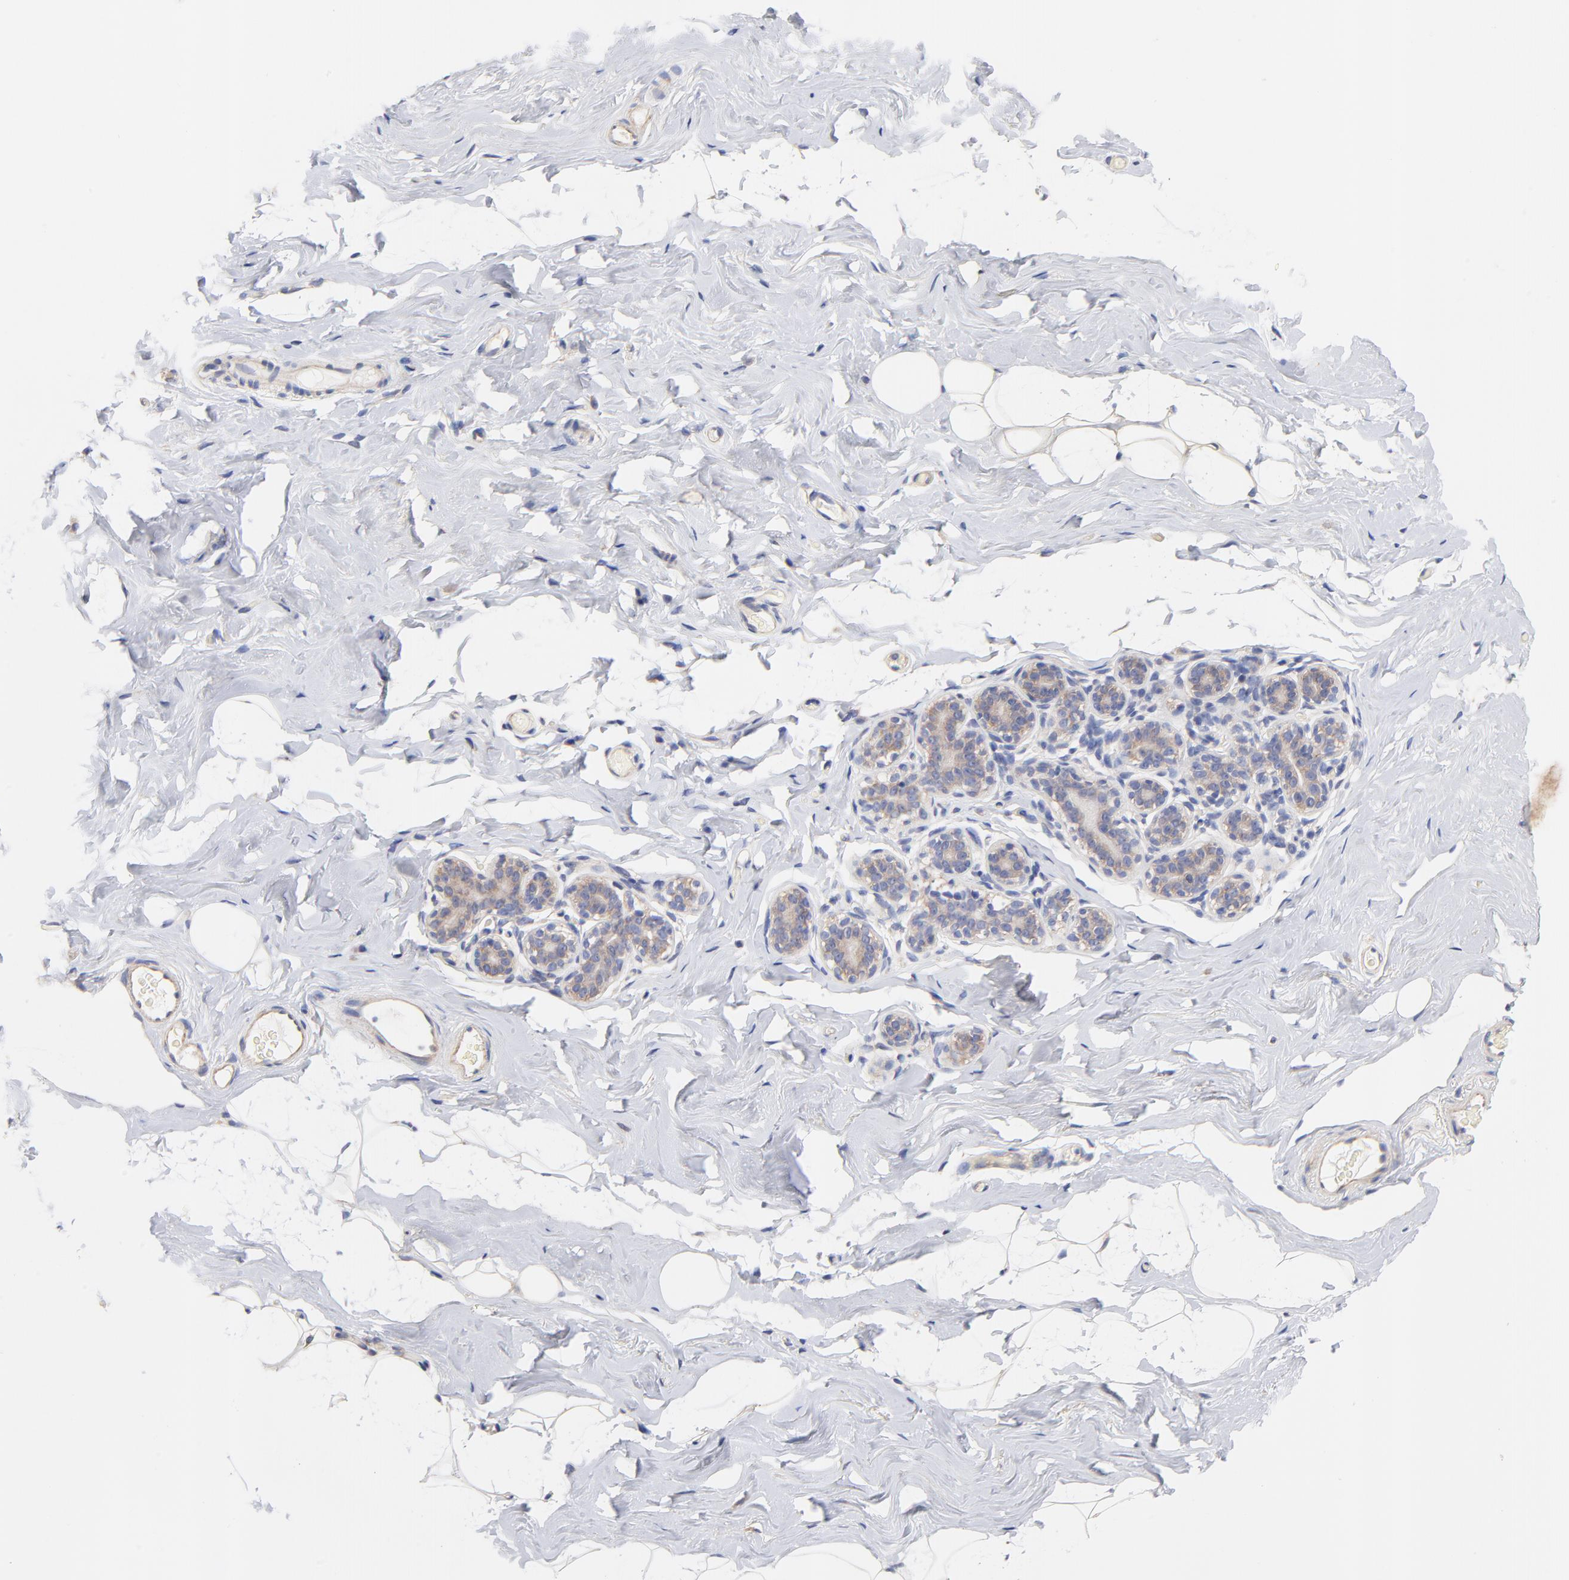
{"staining": {"intensity": "negative", "quantity": "none", "location": "none"}, "tissue": "breast", "cell_type": "Adipocytes", "image_type": "normal", "snomed": [{"axis": "morphology", "description": "Normal tissue, NOS"}, {"axis": "topography", "description": "Breast"}, {"axis": "topography", "description": "Soft tissue"}], "caption": "Adipocytes show no significant expression in normal breast. Brightfield microscopy of IHC stained with DAB (brown) and hematoxylin (blue), captured at high magnification.", "gene": "HS3ST1", "patient": {"sex": "female", "age": 75}}